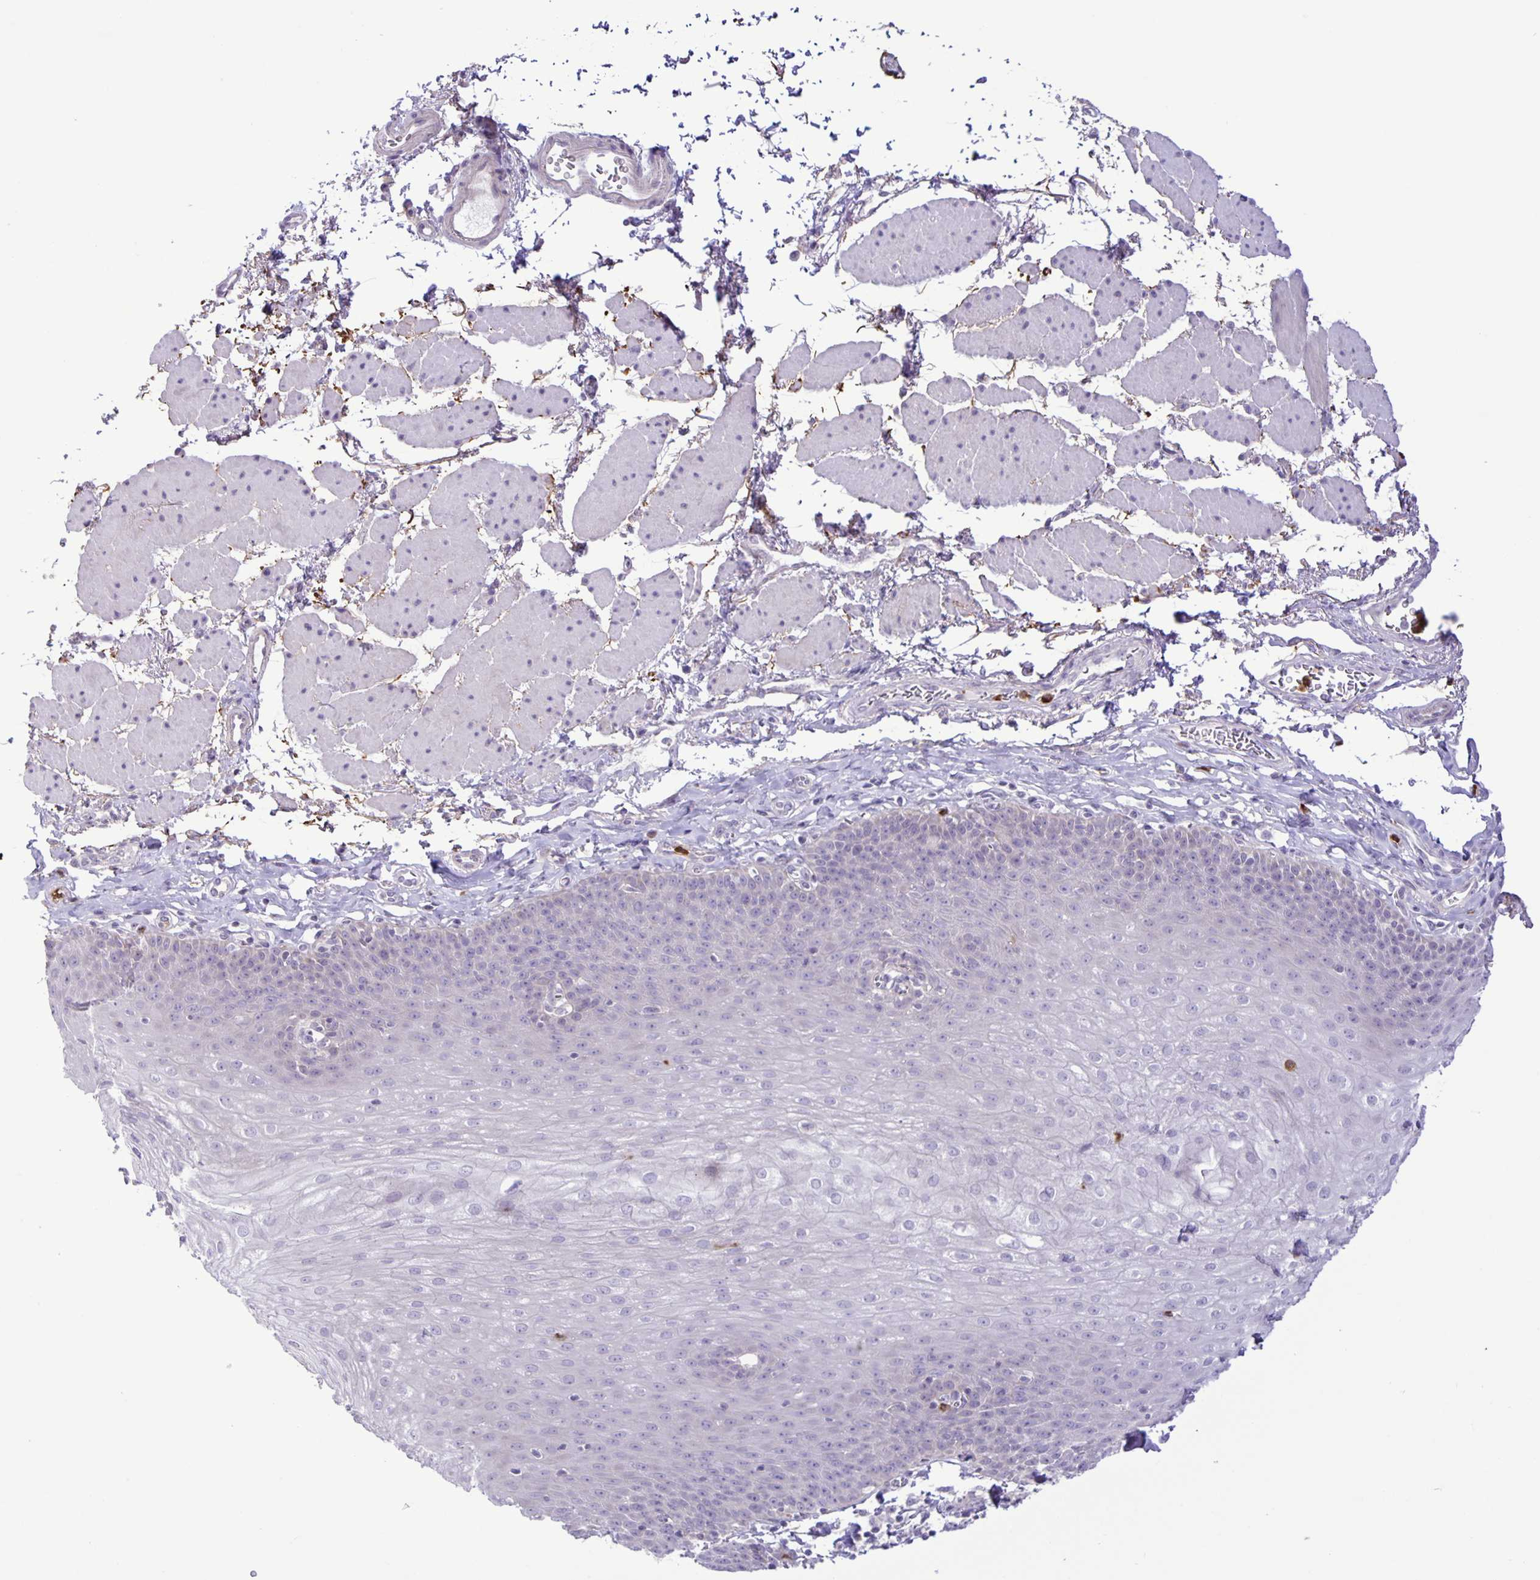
{"staining": {"intensity": "negative", "quantity": "none", "location": "none"}, "tissue": "esophagus", "cell_type": "Squamous epithelial cells", "image_type": "normal", "snomed": [{"axis": "morphology", "description": "Normal tissue, NOS"}, {"axis": "topography", "description": "Esophagus"}], "caption": "DAB (3,3'-diaminobenzidine) immunohistochemical staining of normal human esophagus demonstrates no significant positivity in squamous epithelial cells. (Stains: DAB immunohistochemistry with hematoxylin counter stain, Microscopy: brightfield microscopy at high magnification).", "gene": "ADCK1", "patient": {"sex": "female", "age": 81}}